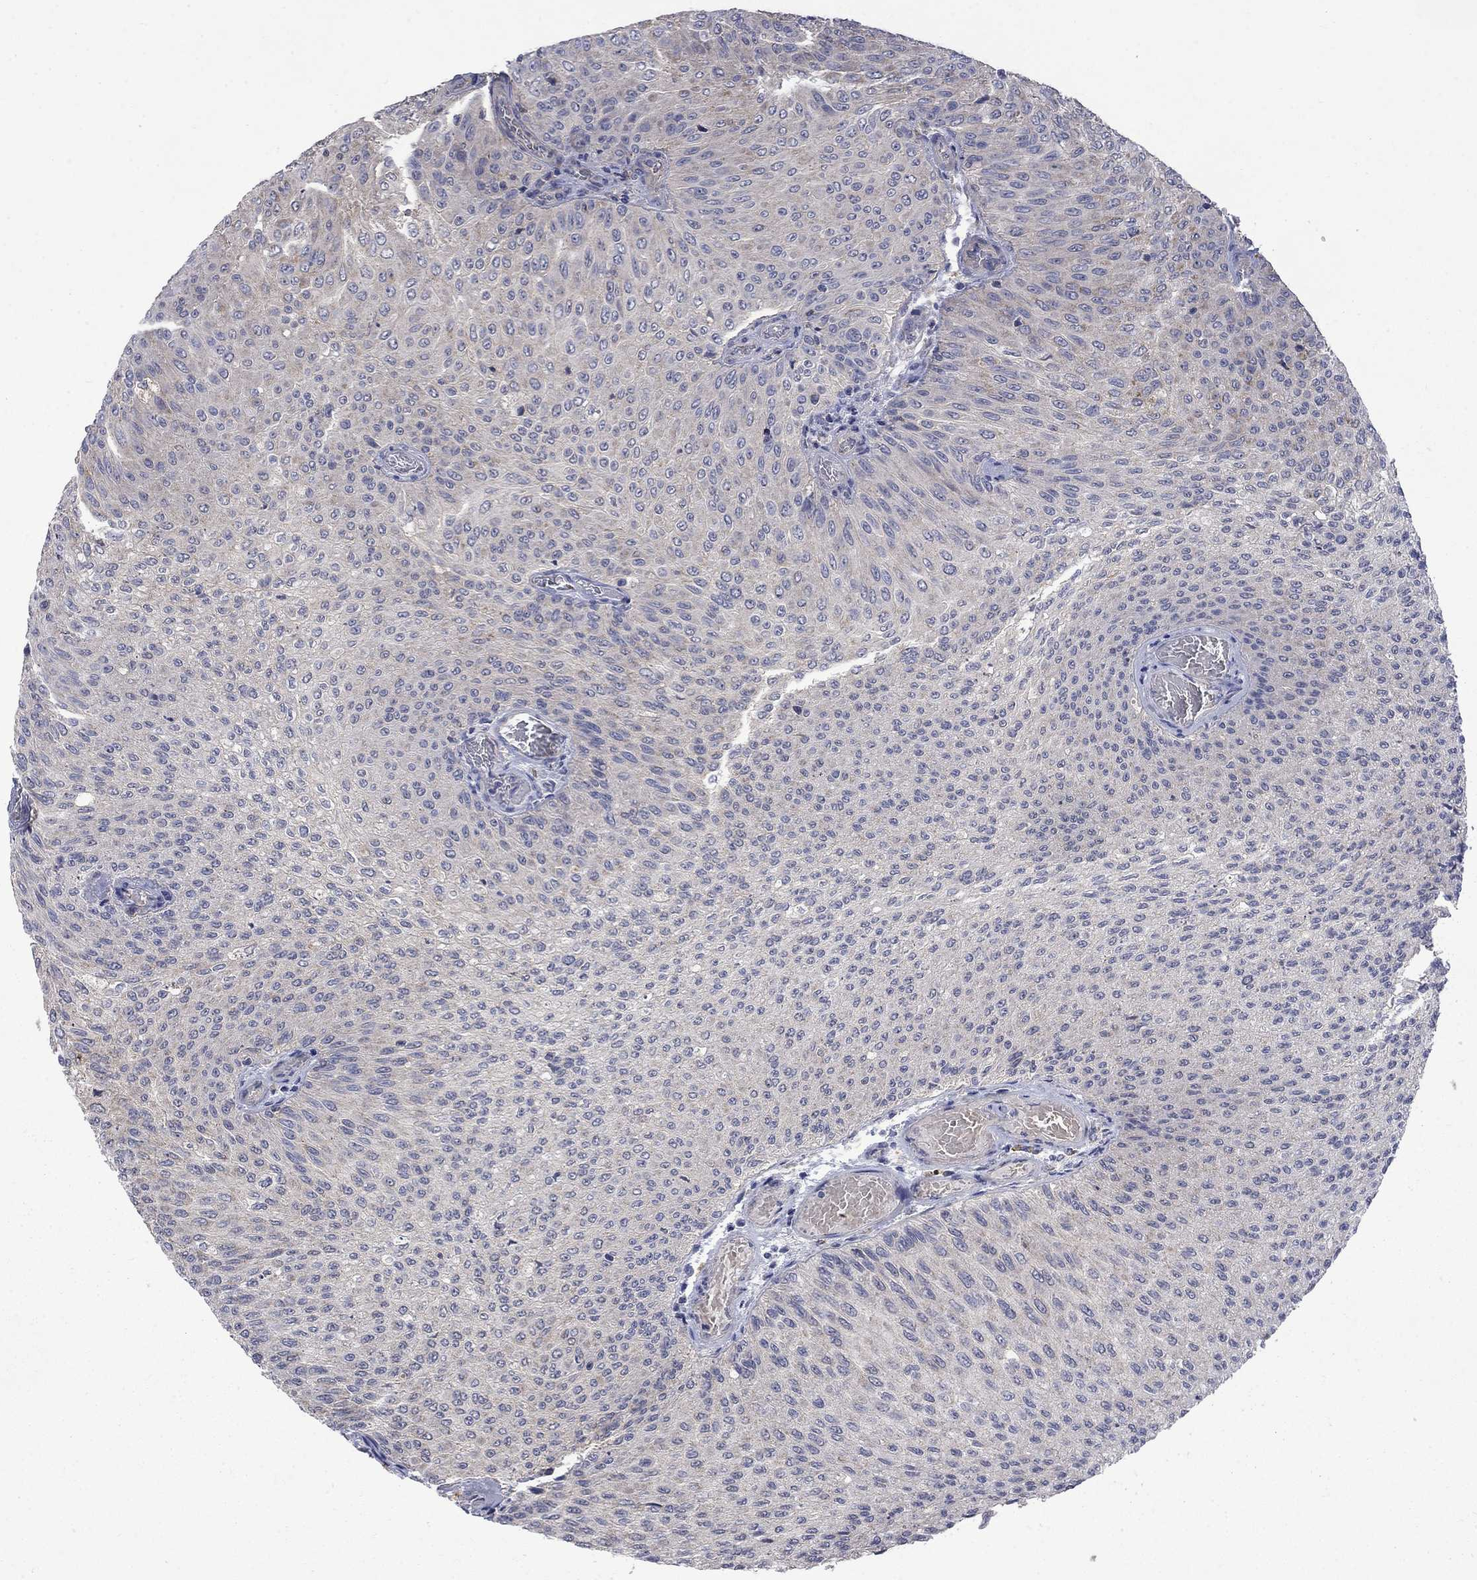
{"staining": {"intensity": "weak", "quantity": "<25%", "location": "cytoplasmic/membranous"}, "tissue": "urothelial cancer", "cell_type": "Tumor cells", "image_type": "cancer", "snomed": [{"axis": "morphology", "description": "Urothelial carcinoma, Low grade"}, {"axis": "topography", "description": "Ureter, NOS"}, {"axis": "topography", "description": "Urinary bladder"}], "caption": "The photomicrograph exhibits no staining of tumor cells in urothelial cancer.", "gene": "HSPA12A", "patient": {"sex": "male", "age": 78}}